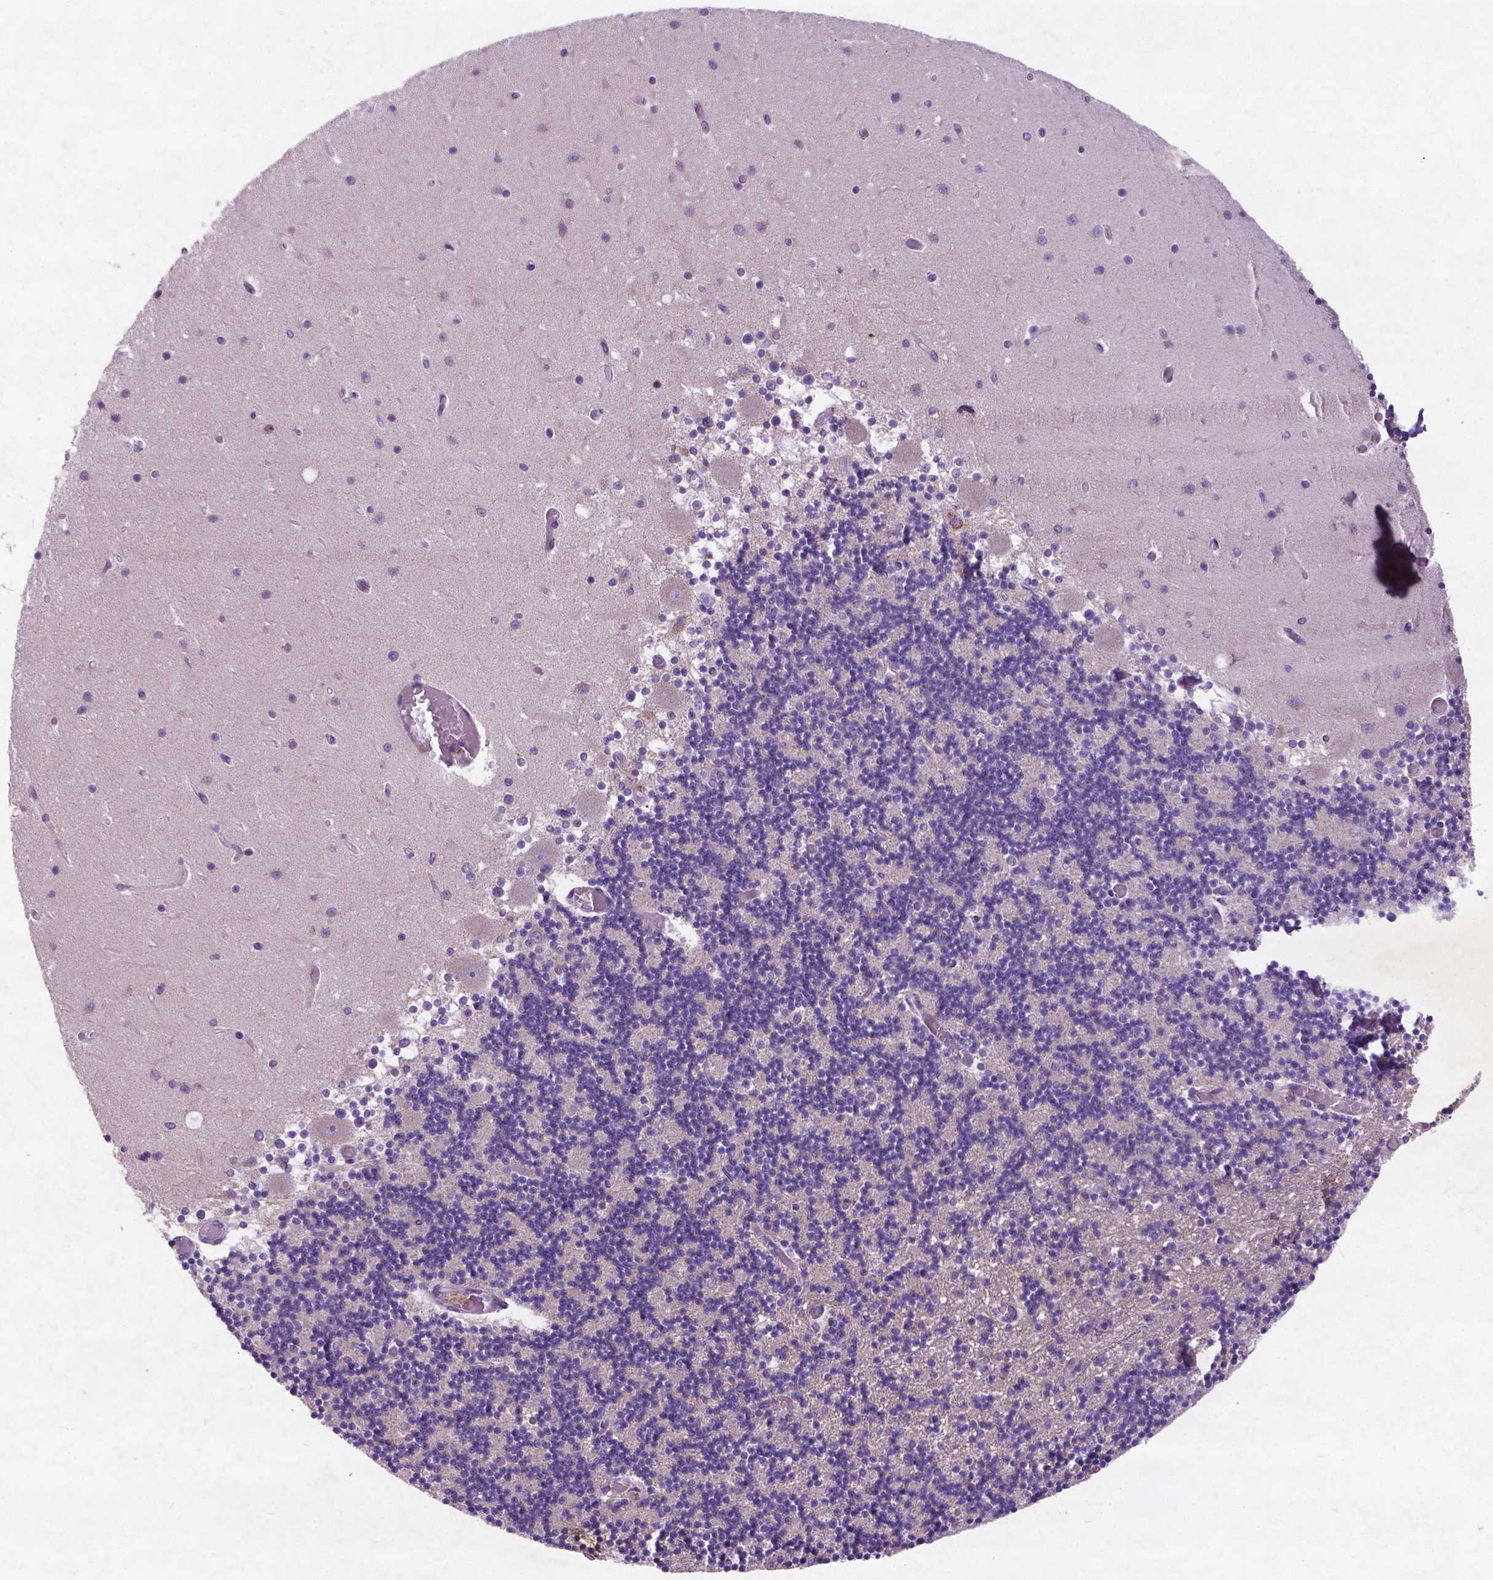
{"staining": {"intensity": "weak", "quantity": "<25%", "location": "cytoplasmic/membranous"}, "tissue": "cerebellum", "cell_type": "Cells in granular layer", "image_type": "normal", "snomed": [{"axis": "morphology", "description": "Normal tissue, NOS"}, {"axis": "topography", "description": "Cerebellum"}], "caption": "Immunohistochemistry (IHC) image of unremarkable cerebellum: cerebellum stained with DAB exhibits no significant protein staining in cells in granular layer.", "gene": "ATG4D", "patient": {"sex": "female", "age": 28}}